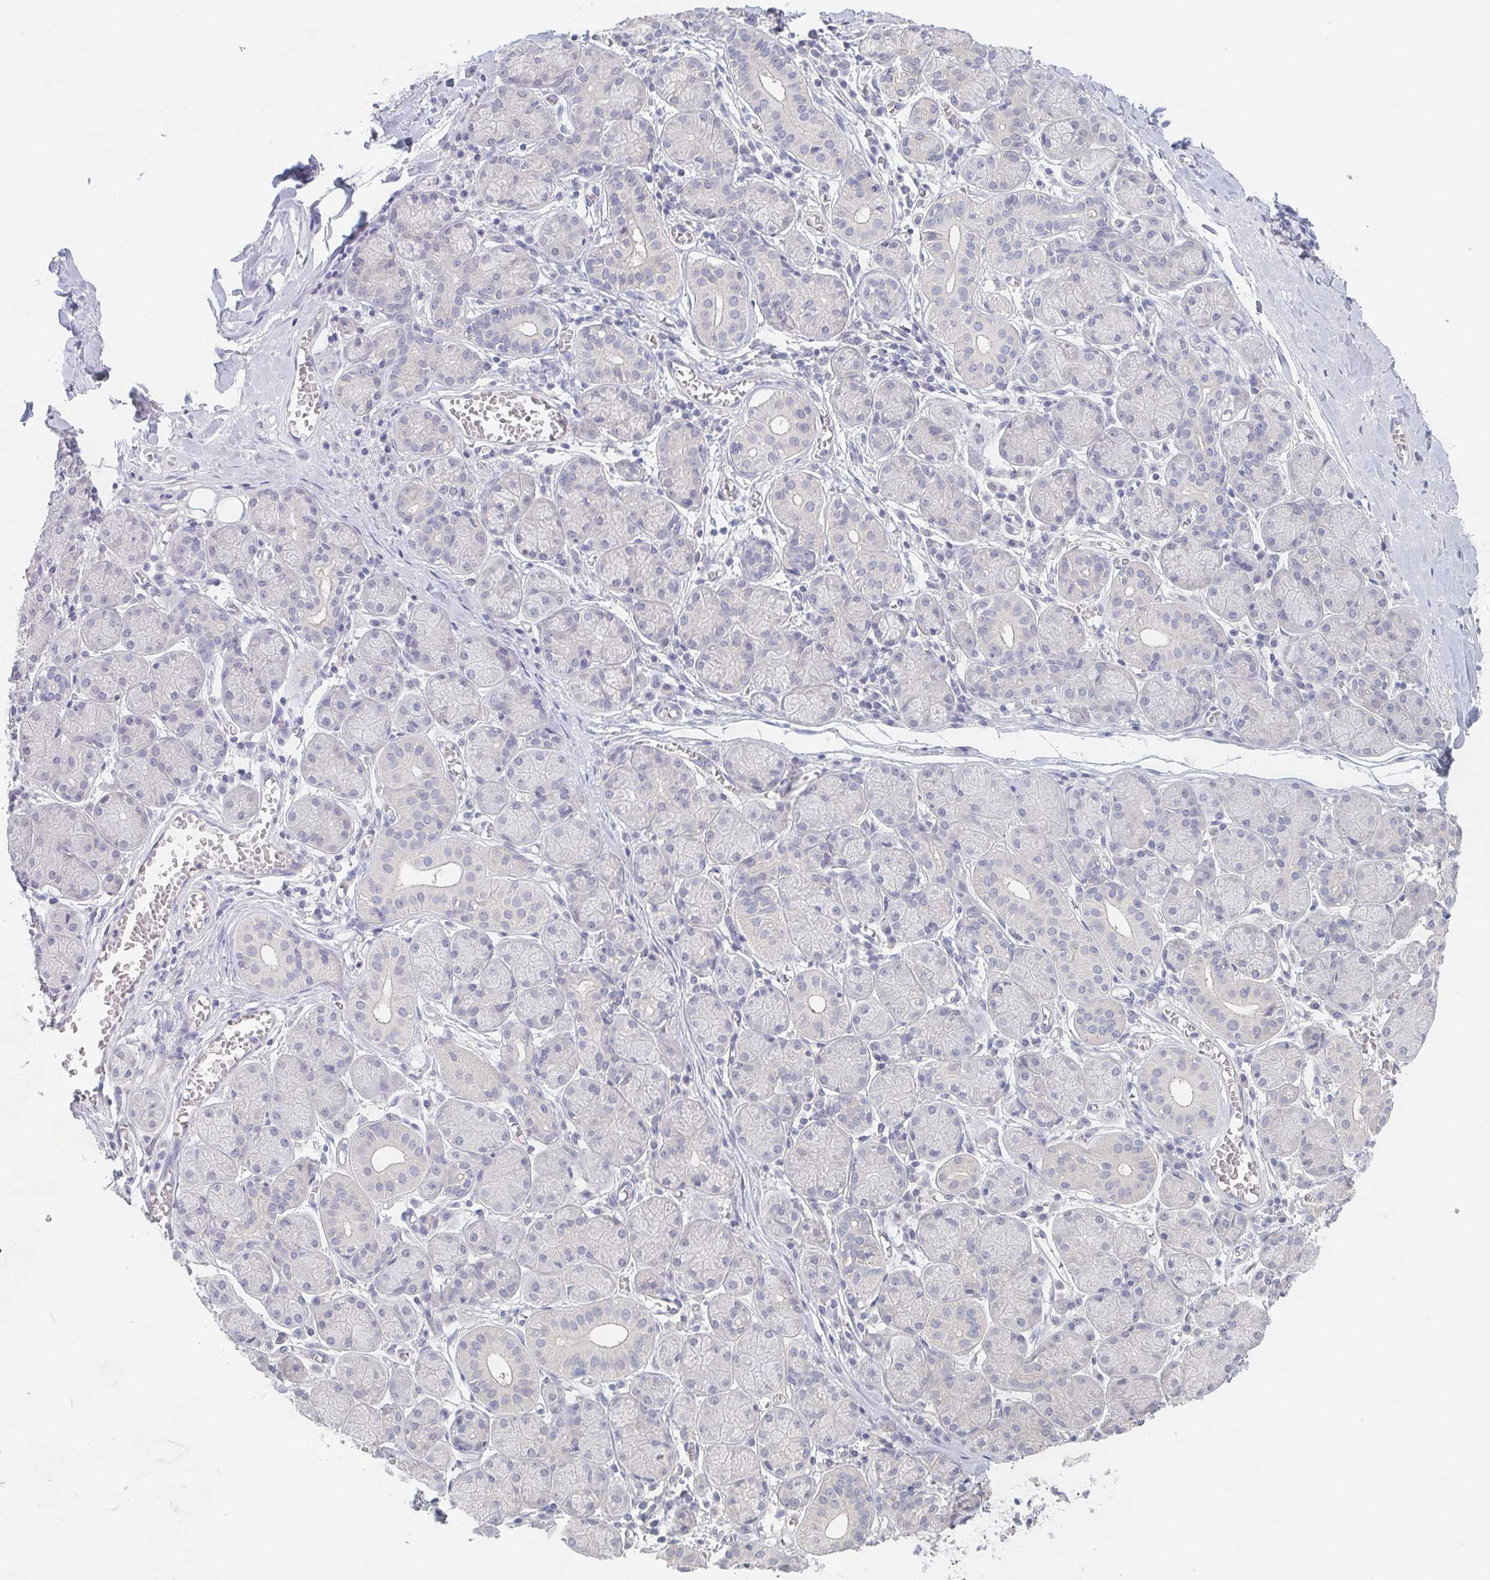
{"staining": {"intensity": "negative", "quantity": "none", "location": "none"}, "tissue": "salivary gland", "cell_type": "Glandular cells", "image_type": "normal", "snomed": [{"axis": "morphology", "description": "Normal tissue, NOS"}, {"axis": "topography", "description": "Salivary gland"}], "caption": "Salivary gland was stained to show a protein in brown. There is no significant expression in glandular cells. (Stains: DAB IHC with hematoxylin counter stain, Microscopy: brightfield microscopy at high magnification).", "gene": "CHMP5", "patient": {"sex": "female", "age": 24}}